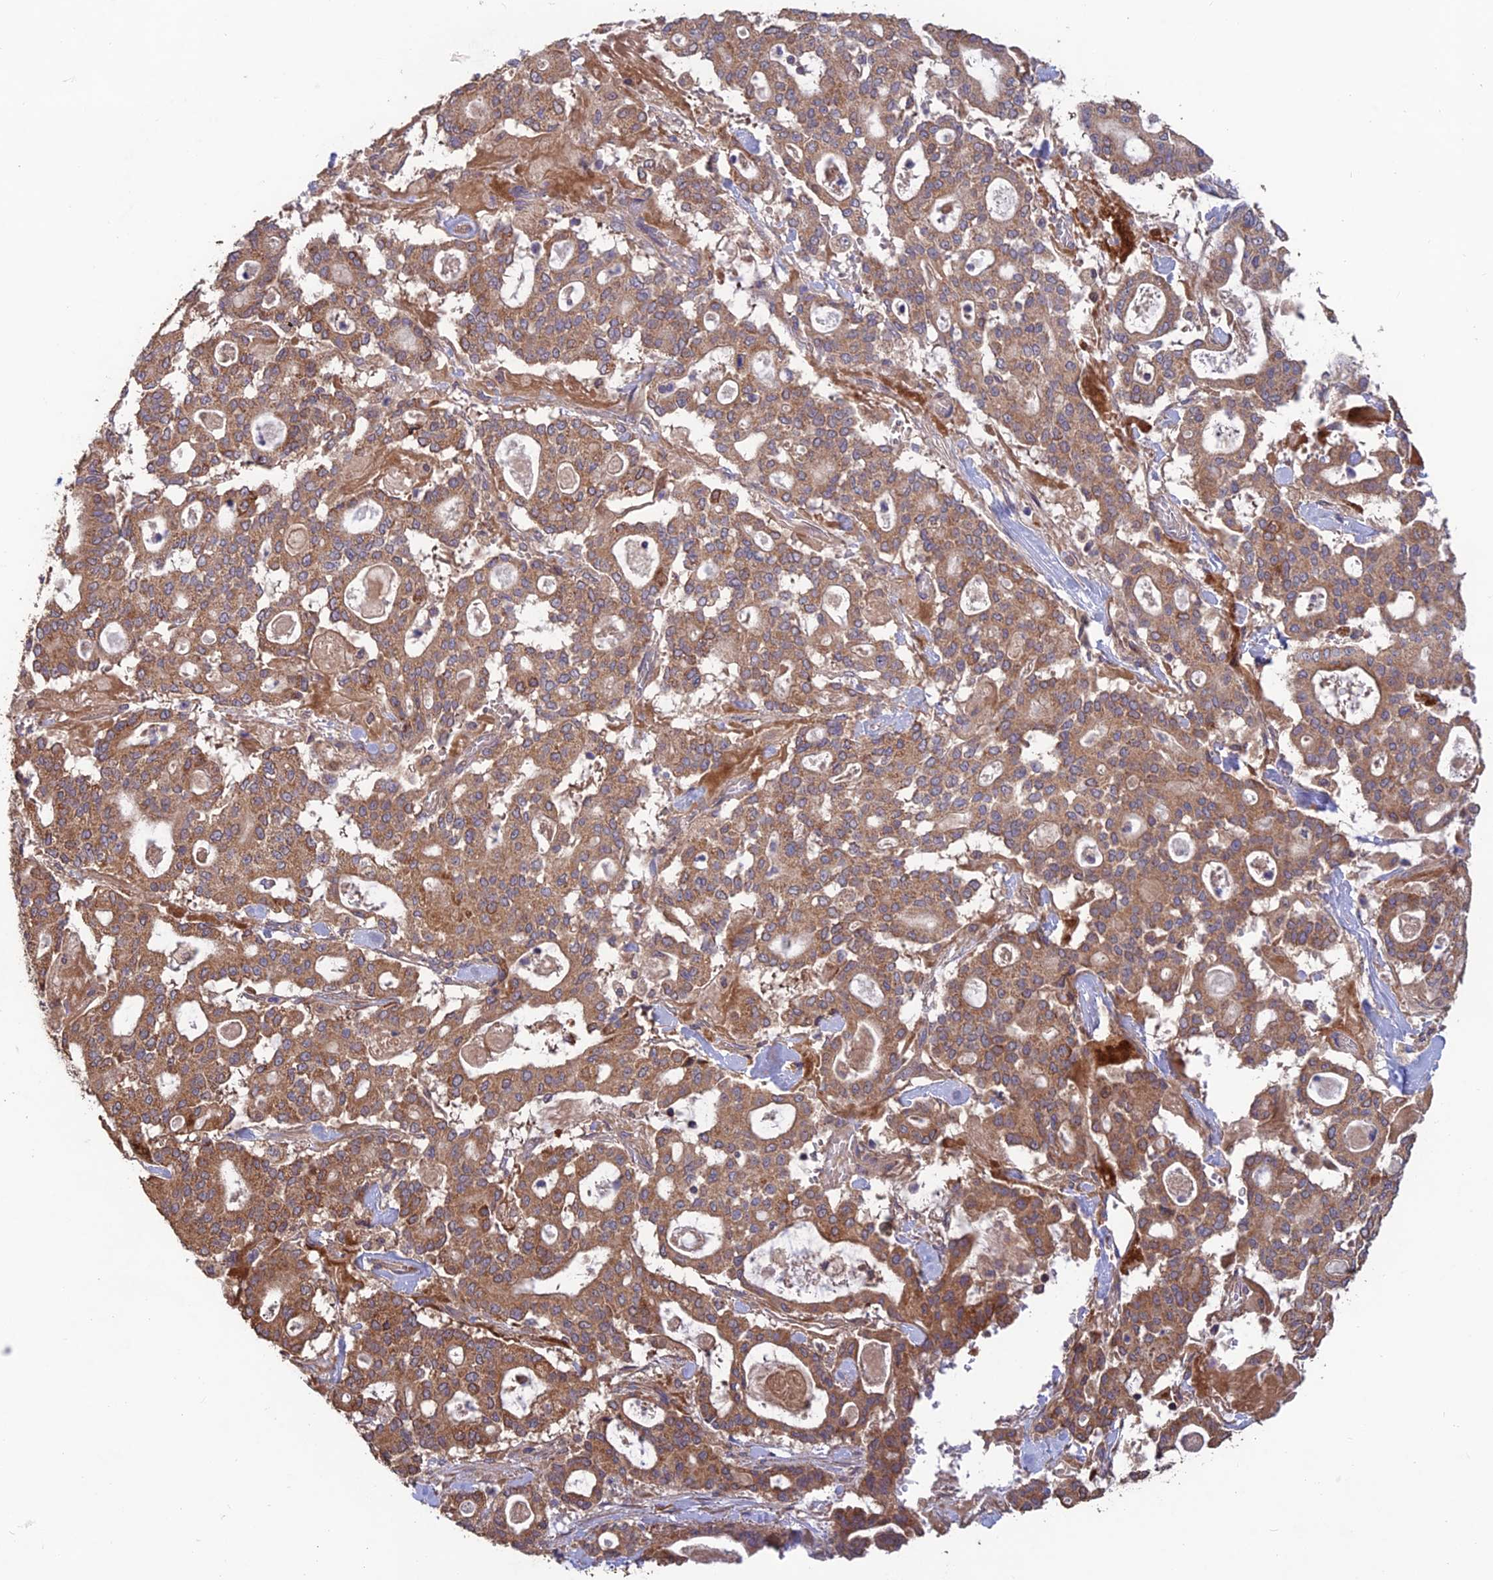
{"staining": {"intensity": "moderate", "quantity": ">75%", "location": "cytoplasmic/membranous"}, "tissue": "pancreatic cancer", "cell_type": "Tumor cells", "image_type": "cancer", "snomed": [{"axis": "morphology", "description": "Adenocarcinoma, NOS"}, {"axis": "topography", "description": "Pancreas"}], "caption": "Protein analysis of pancreatic cancer tissue shows moderate cytoplasmic/membranous staining in about >75% of tumor cells. The staining was performed using DAB (3,3'-diaminobenzidine), with brown indicating positive protein expression. Nuclei are stained blue with hematoxylin.", "gene": "SHISA5", "patient": {"sex": "male", "age": 63}}